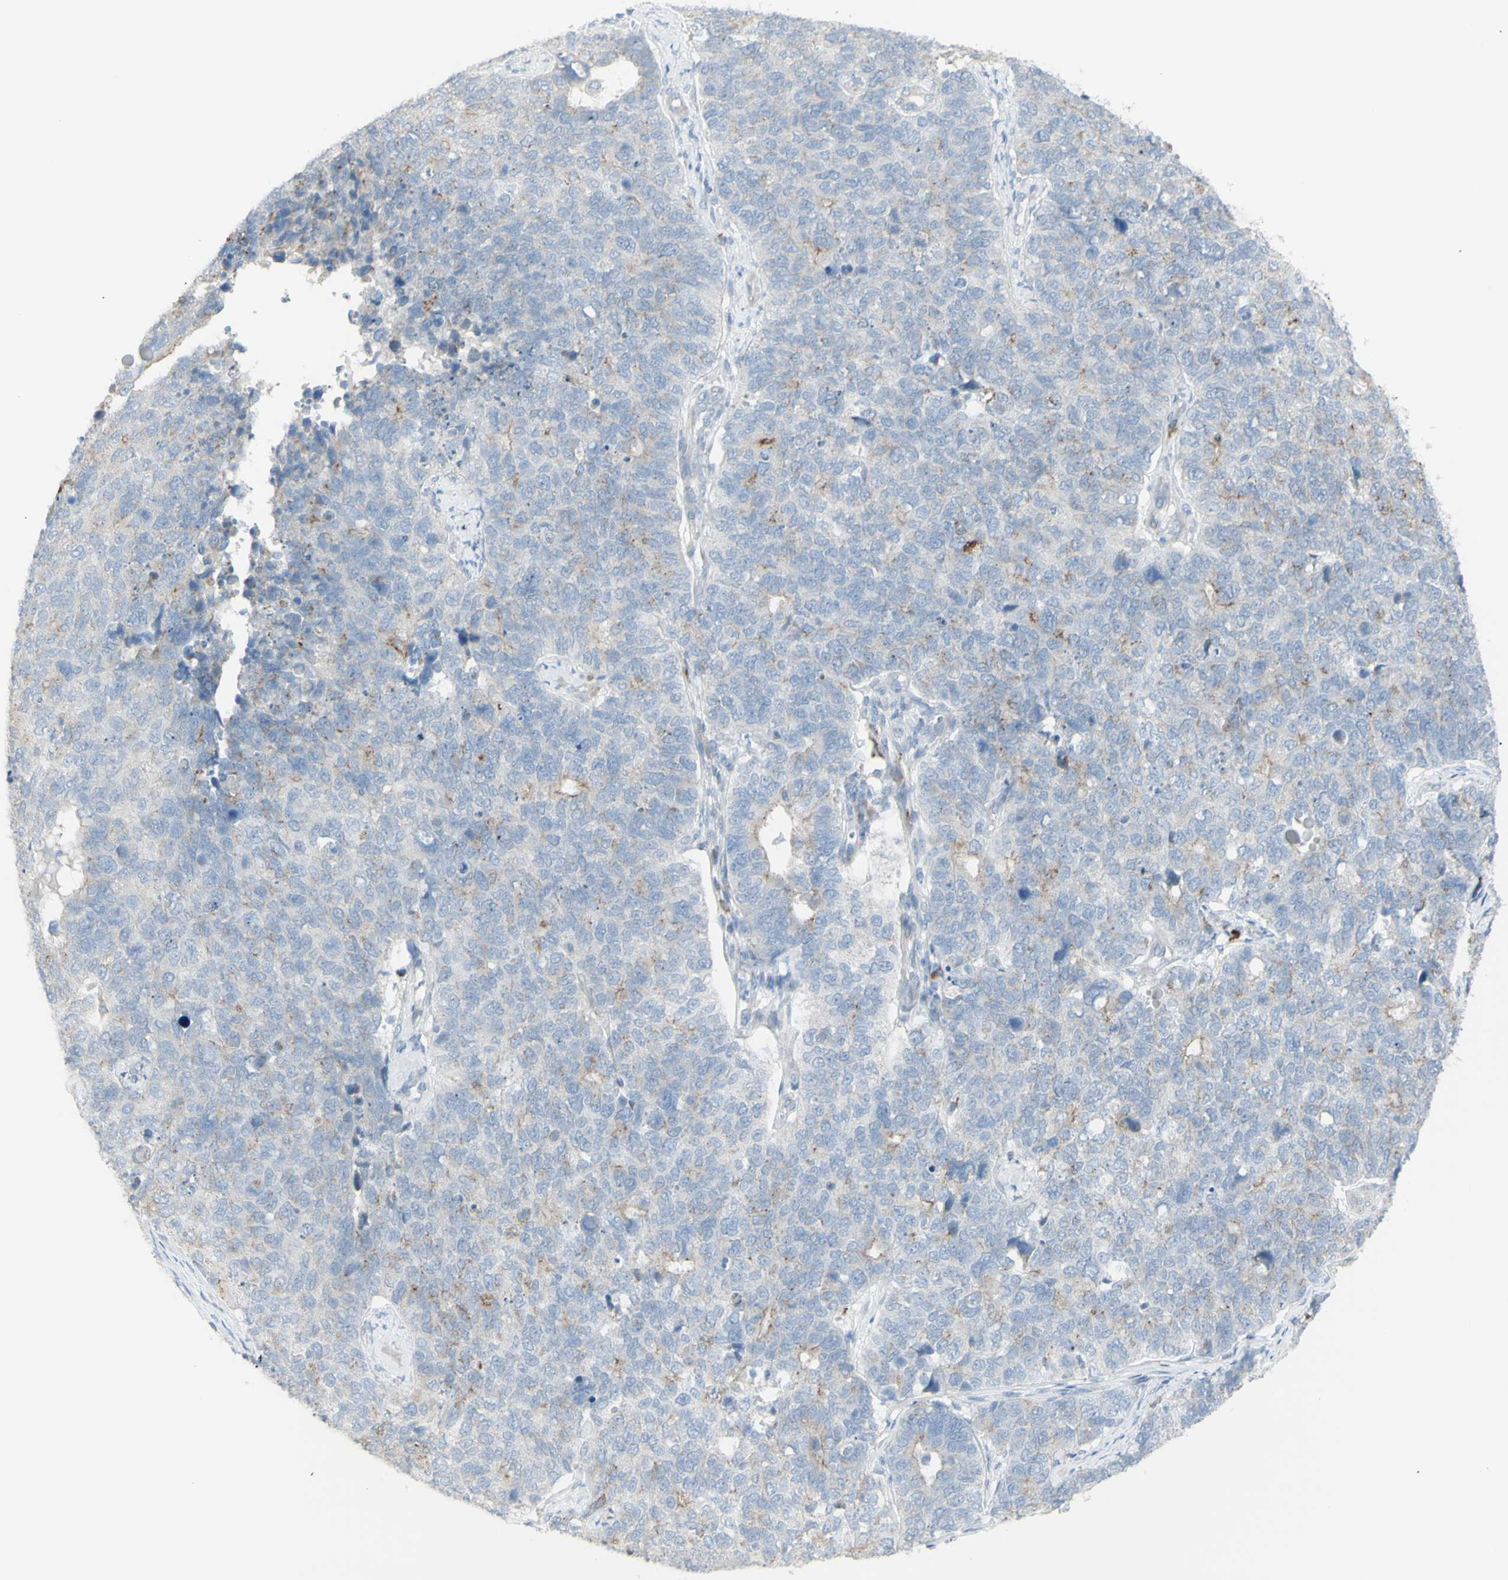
{"staining": {"intensity": "weak", "quantity": "<25%", "location": "cytoplasmic/membranous"}, "tissue": "cervical cancer", "cell_type": "Tumor cells", "image_type": "cancer", "snomed": [{"axis": "morphology", "description": "Squamous cell carcinoma, NOS"}, {"axis": "topography", "description": "Cervix"}], "caption": "Cervical cancer was stained to show a protein in brown. There is no significant staining in tumor cells.", "gene": "NDST4", "patient": {"sex": "female", "age": 63}}